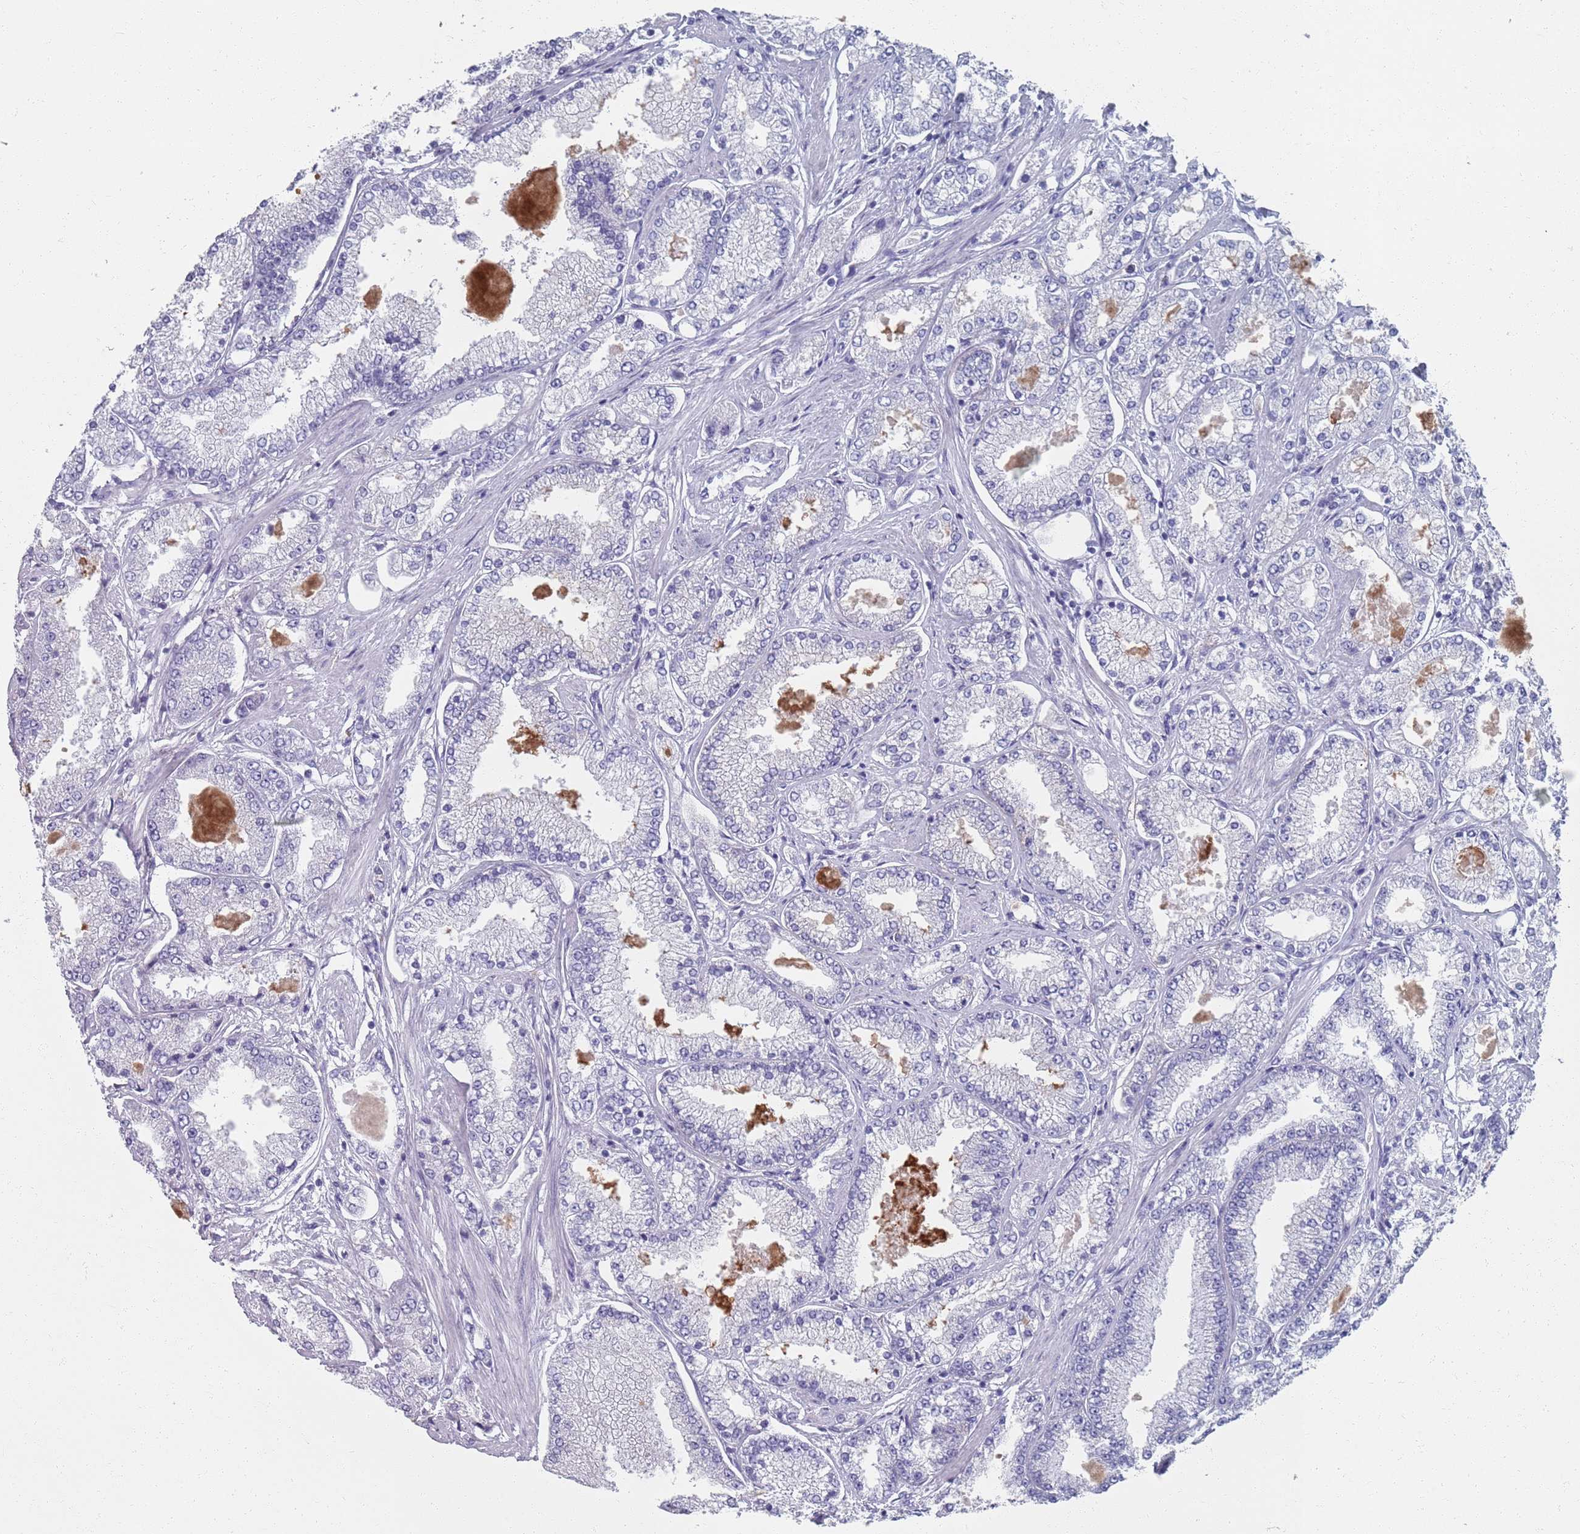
{"staining": {"intensity": "negative", "quantity": "none", "location": "none"}, "tissue": "prostate cancer", "cell_type": "Tumor cells", "image_type": "cancer", "snomed": [{"axis": "morphology", "description": "Adenocarcinoma, High grade"}, {"axis": "topography", "description": "Prostate"}], "caption": "An image of adenocarcinoma (high-grade) (prostate) stained for a protein displays no brown staining in tumor cells. Brightfield microscopy of immunohistochemistry stained with DAB (brown) and hematoxylin (blue), captured at high magnification.", "gene": "PLOD1", "patient": {"sex": "male", "age": 69}}